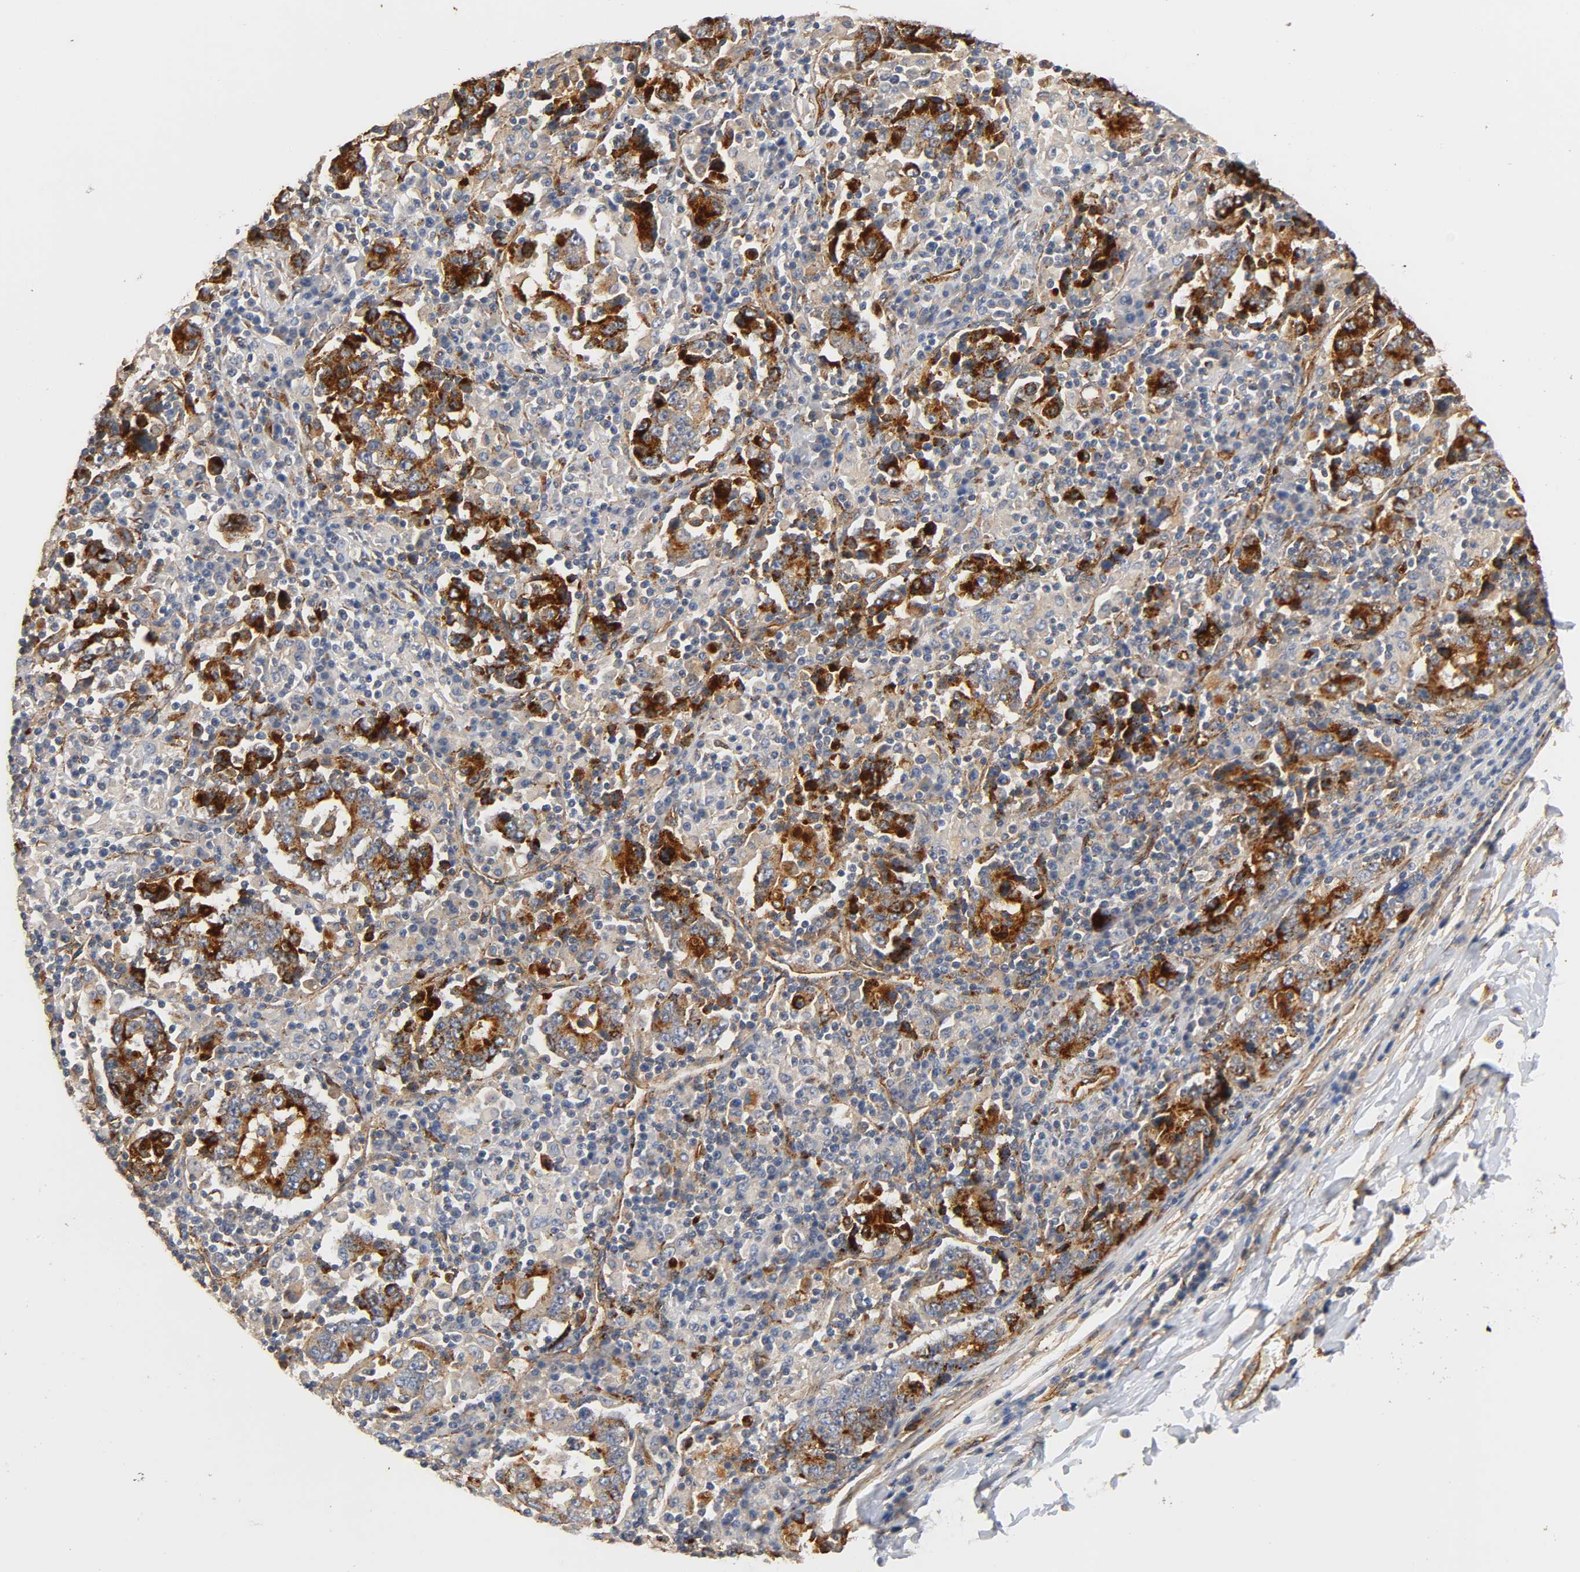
{"staining": {"intensity": "strong", "quantity": "25%-75%", "location": "cytoplasmic/membranous"}, "tissue": "stomach cancer", "cell_type": "Tumor cells", "image_type": "cancer", "snomed": [{"axis": "morphology", "description": "Normal tissue, NOS"}, {"axis": "morphology", "description": "Adenocarcinoma, NOS"}, {"axis": "topography", "description": "Stomach, upper"}, {"axis": "topography", "description": "Stomach"}], "caption": "Protein analysis of stomach cancer (adenocarcinoma) tissue demonstrates strong cytoplasmic/membranous expression in about 25%-75% of tumor cells.", "gene": "IFITM3", "patient": {"sex": "male", "age": 59}}